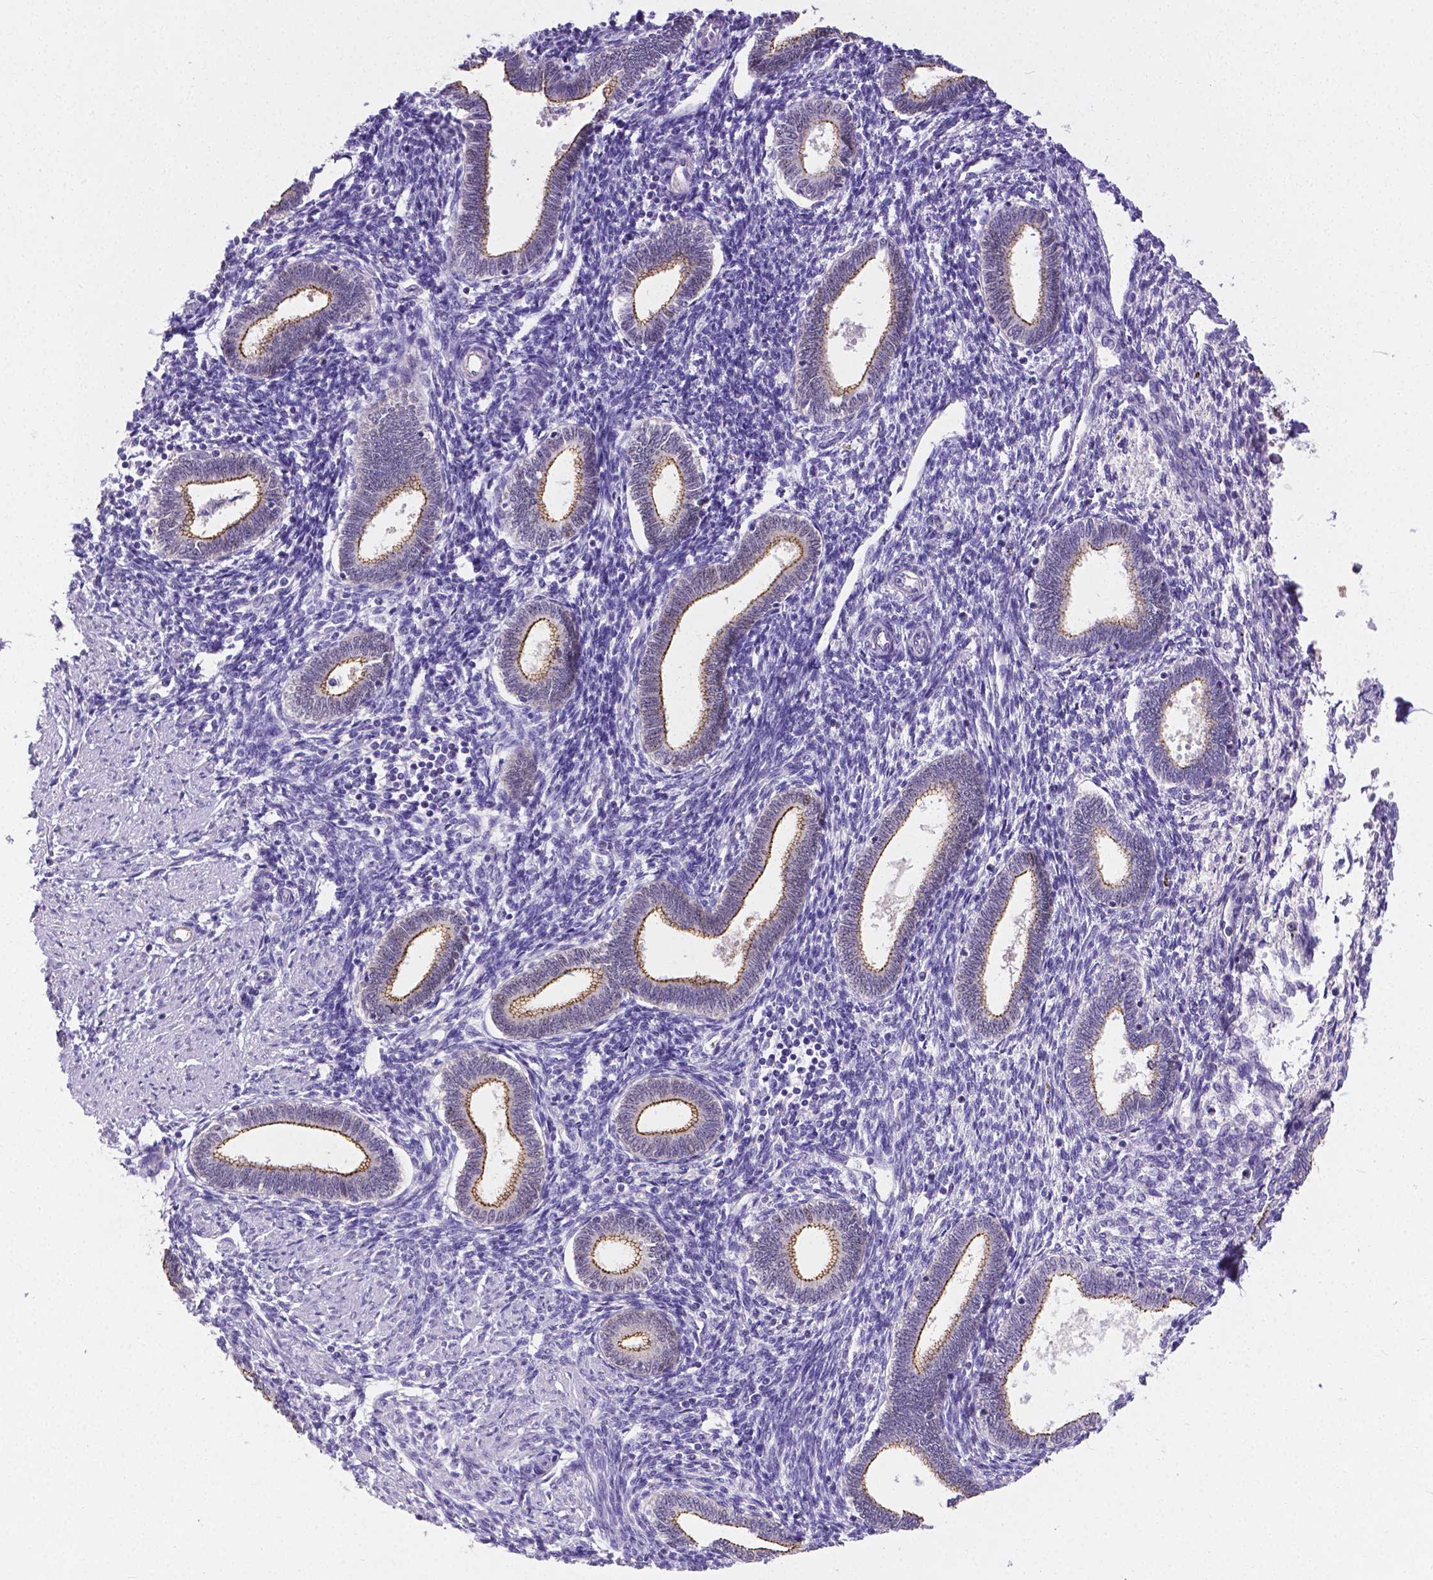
{"staining": {"intensity": "negative", "quantity": "none", "location": "none"}, "tissue": "endometrium", "cell_type": "Cells in endometrial stroma", "image_type": "normal", "snomed": [{"axis": "morphology", "description": "Normal tissue, NOS"}, {"axis": "topography", "description": "Endometrium"}], "caption": "A high-resolution photomicrograph shows IHC staining of unremarkable endometrium, which reveals no significant expression in cells in endometrial stroma.", "gene": "OCLN", "patient": {"sex": "female", "age": 42}}